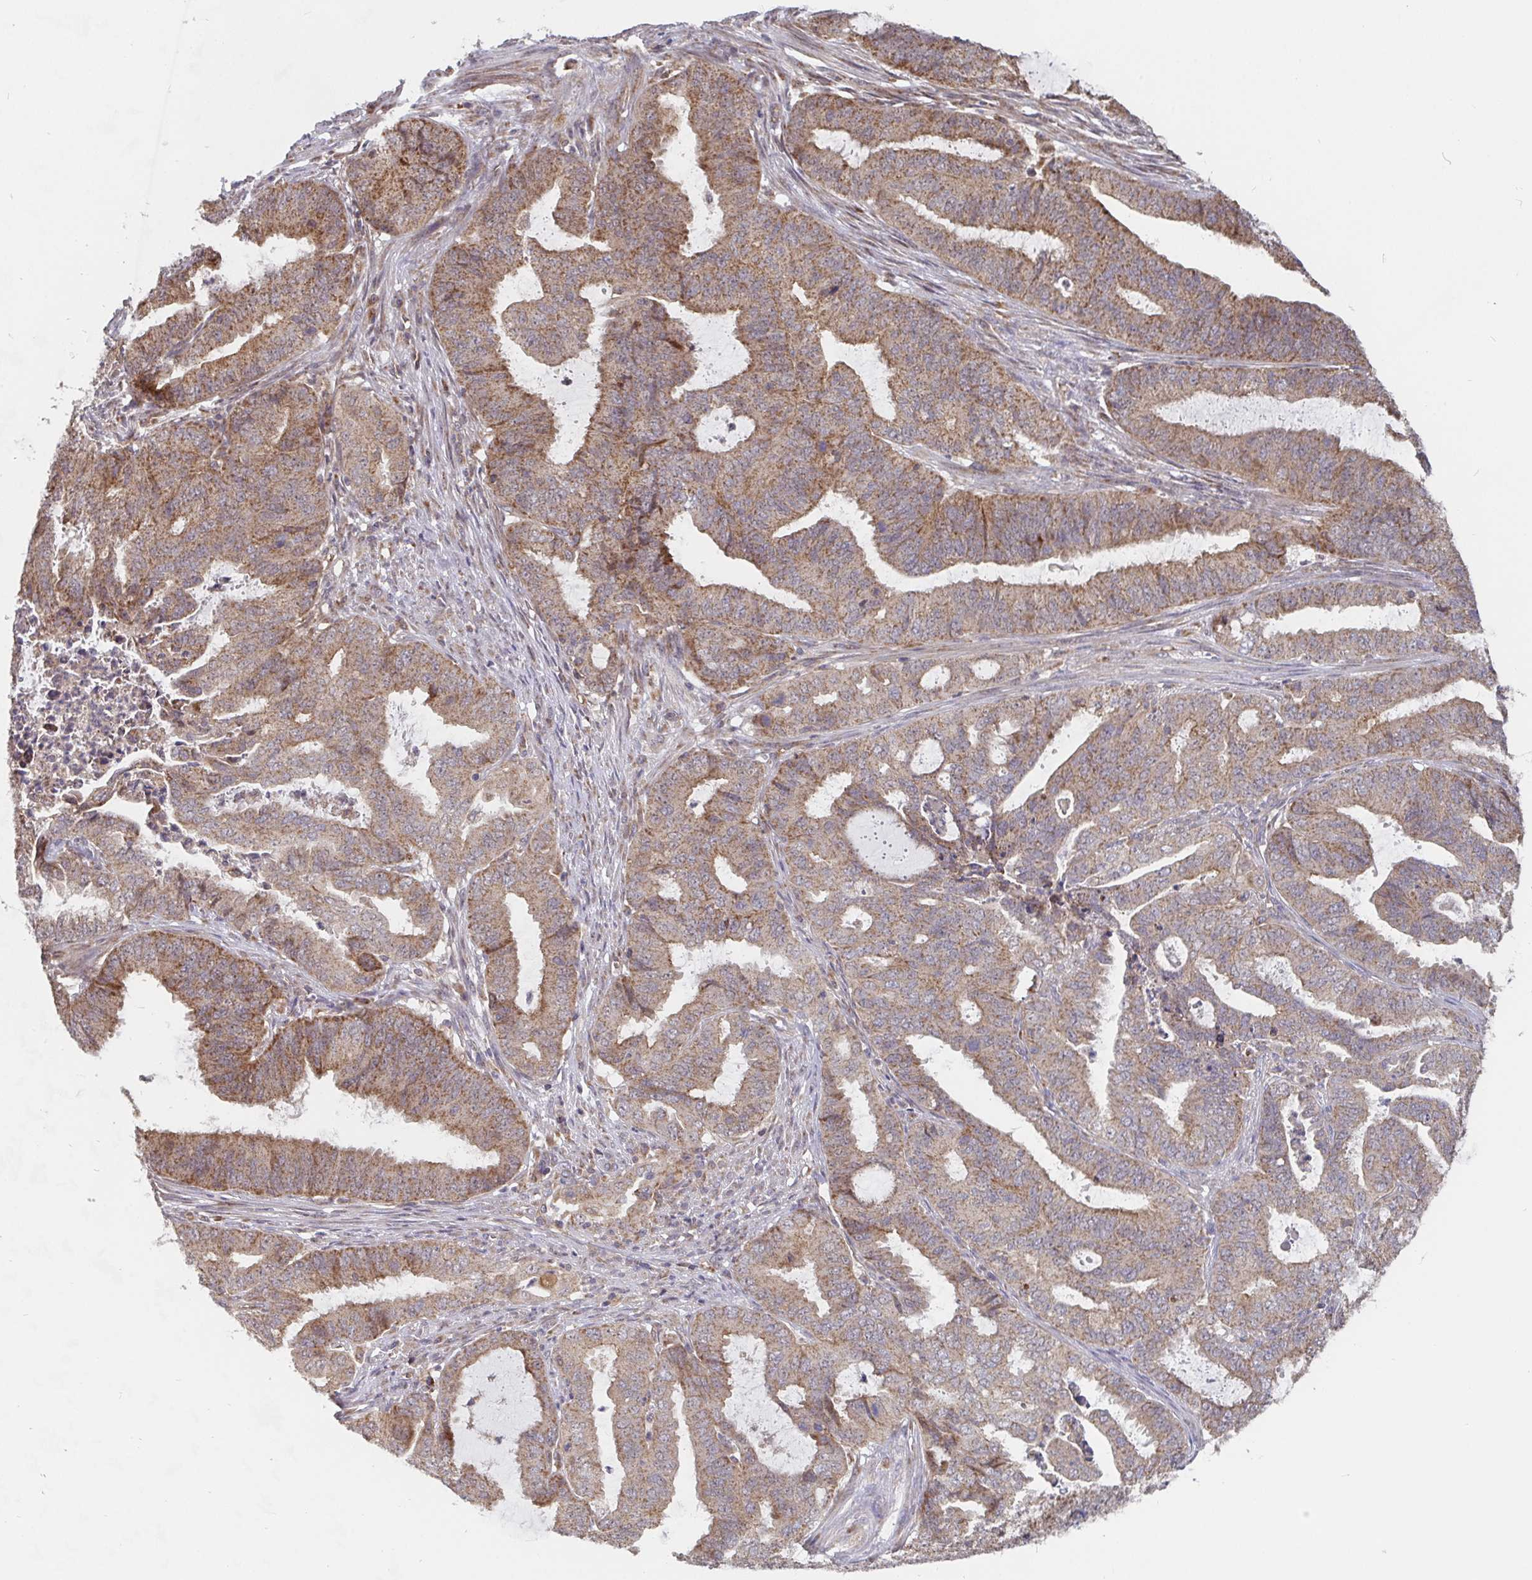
{"staining": {"intensity": "moderate", "quantity": ">75%", "location": "cytoplasmic/membranous"}, "tissue": "endometrial cancer", "cell_type": "Tumor cells", "image_type": "cancer", "snomed": [{"axis": "morphology", "description": "Adenocarcinoma, NOS"}, {"axis": "topography", "description": "Endometrium"}], "caption": "Tumor cells exhibit moderate cytoplasmic/membranous expression in approximately >75% of cells in endometrial cancer.", "gene": "PDF", "patient": {"sex": "female", "age": 51}}